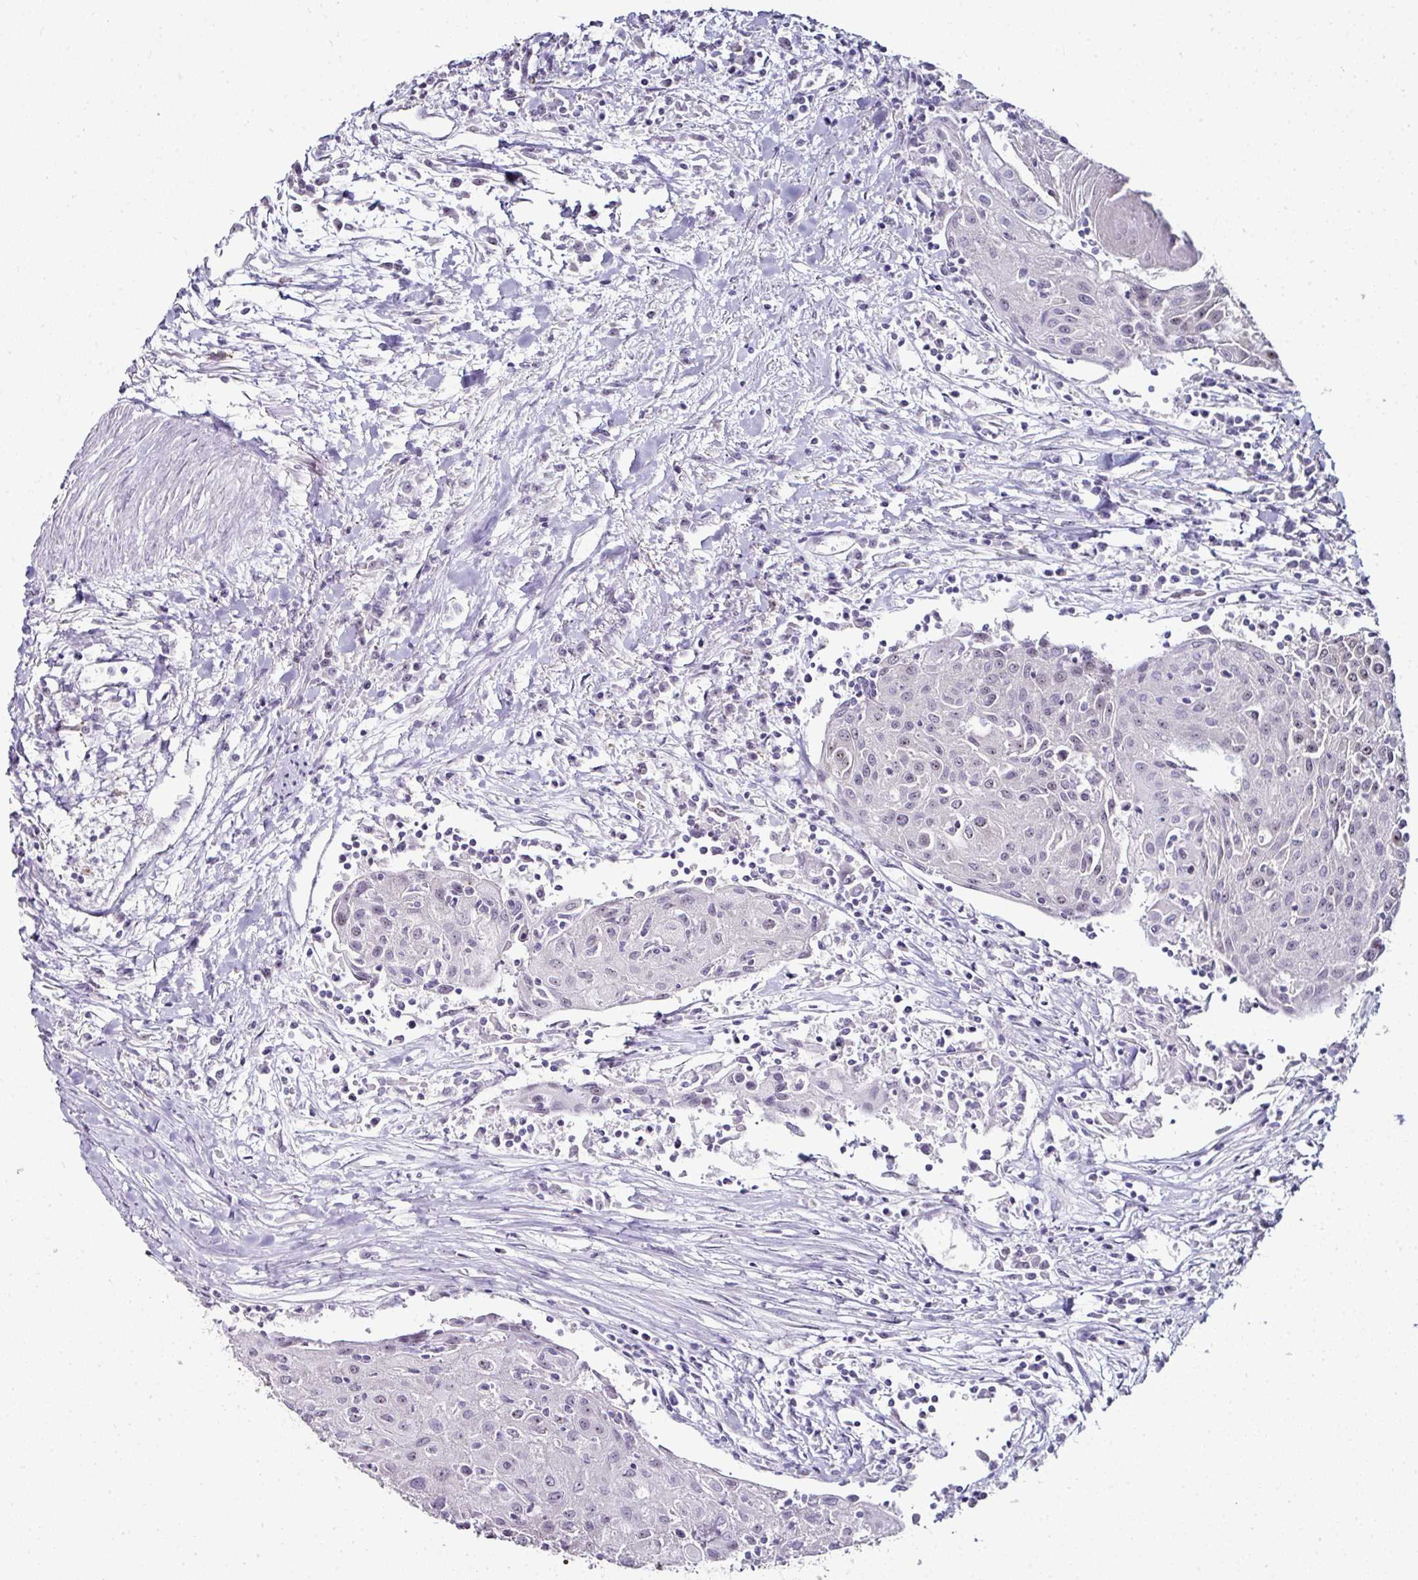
{"staining": {"intensity": "weak", "quantity": "25%-75%", "location": "nuclear"}, "tissue": "urothelial cancer", "cell_type": "Tumor cells", "image_type": "cancer", "snomed": [{"axis": "morphology", "description": "Urothelial carcinoma, High grade"}, {"axis": "topography", "description": "Urinary bladder"}], "caption": "A histopathology image of urothelial carcinoma (high-grade) stained for a protein exhibits weak nuclear brown staining in tumor cells. The protein is shown in brown color, while the nuclei are stained blue.", "gene": "NACC2", "patient": {"sex": "female", "age": 85}}